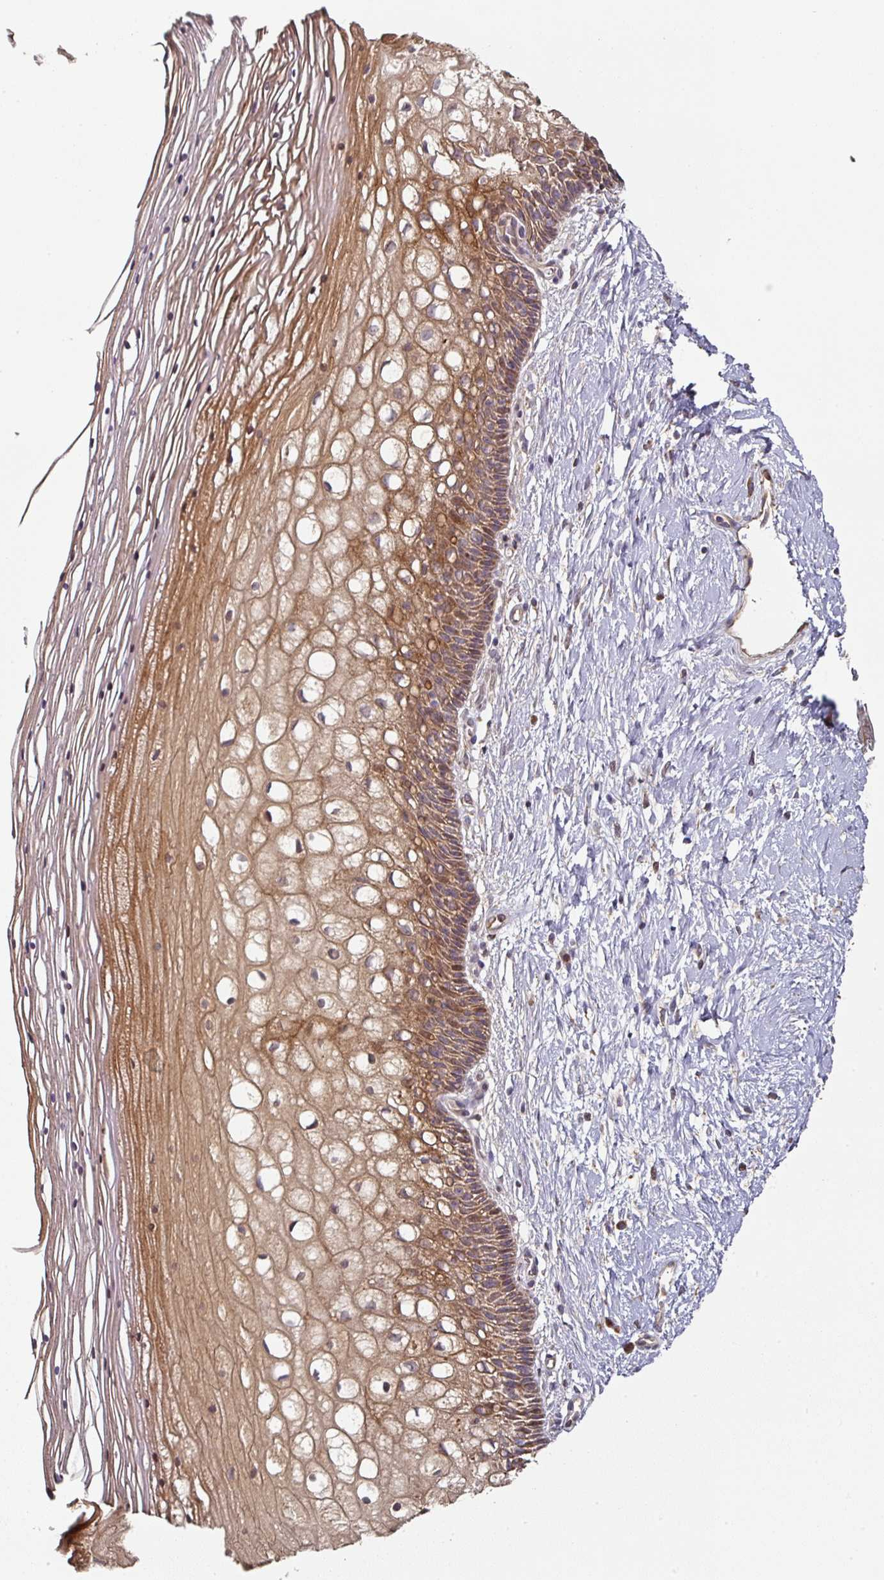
{"staining": {"intensity": "moderate", "quantity": ">75%", "location": "cytoplasmic/membranous"}, "tissue": "cervix", "cell_type": "Glandular cells", "image_type": "normal", "snomed": [{"axis": "morphology", "description": "Normal tissue, NOS"}, {"axis": "topography", "description": "Cervix"}], "caption": "Immunohistochemistry (IHC) micrograph of benign human cervix stained for a protein (brown), which shows medium levels of moderate cytoplasmic/membranous staining in approximately >75% of glandular cells.", "gene": "DNAJC7", "patient": {"sex": "female", "age": 36}}